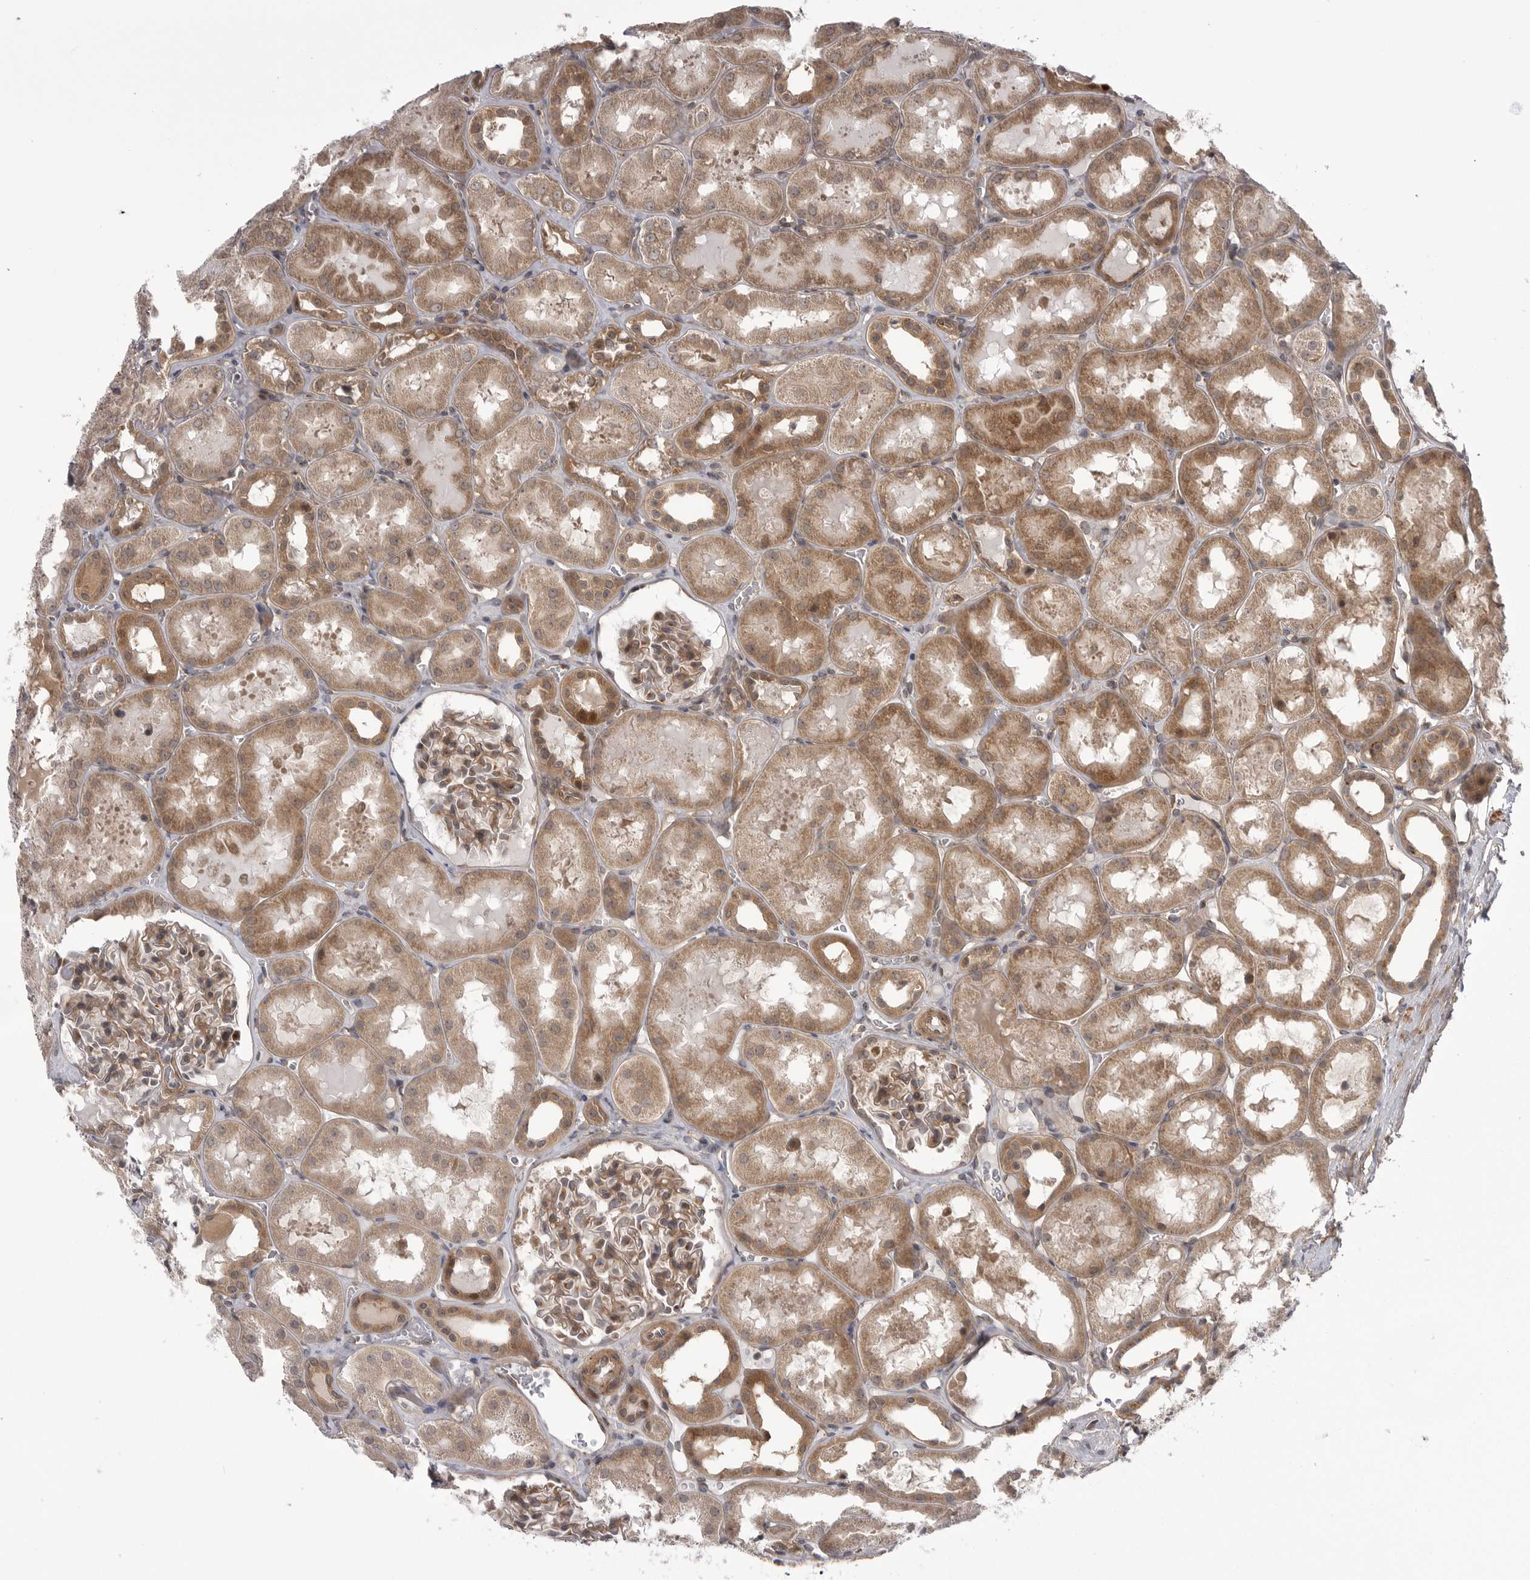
{"staining": {"intensity": "moderate", "quantity": ">75%", "location": "cytoplasmic/membranous,nuclear"}, "tissue": "kidney", "cell_type": "Cells in glomeruli", "image_type": "normal", "snomed": [{"axis": "morphology", "description": "Normal tissue, NOS"}, {"axis": "topography", "description": "Kidney"}, {"axis": "topography", "description": "Urinary bladder"}], "caption": "Kidney stained with DAB (3,3'-diaminobenzidine) immunohistochemistry (IHC) demonstrates medium levels of moderate cytoplasmic/membranous,nuclear expression in approximately >75% of cells in glomeruli. (Stains: DAB in brown, nuclei in blue, Microscopy: brightfield microscopy at high magnification).", "gene": "PDCL", "patient": {"sex": "male", "age": 16}}